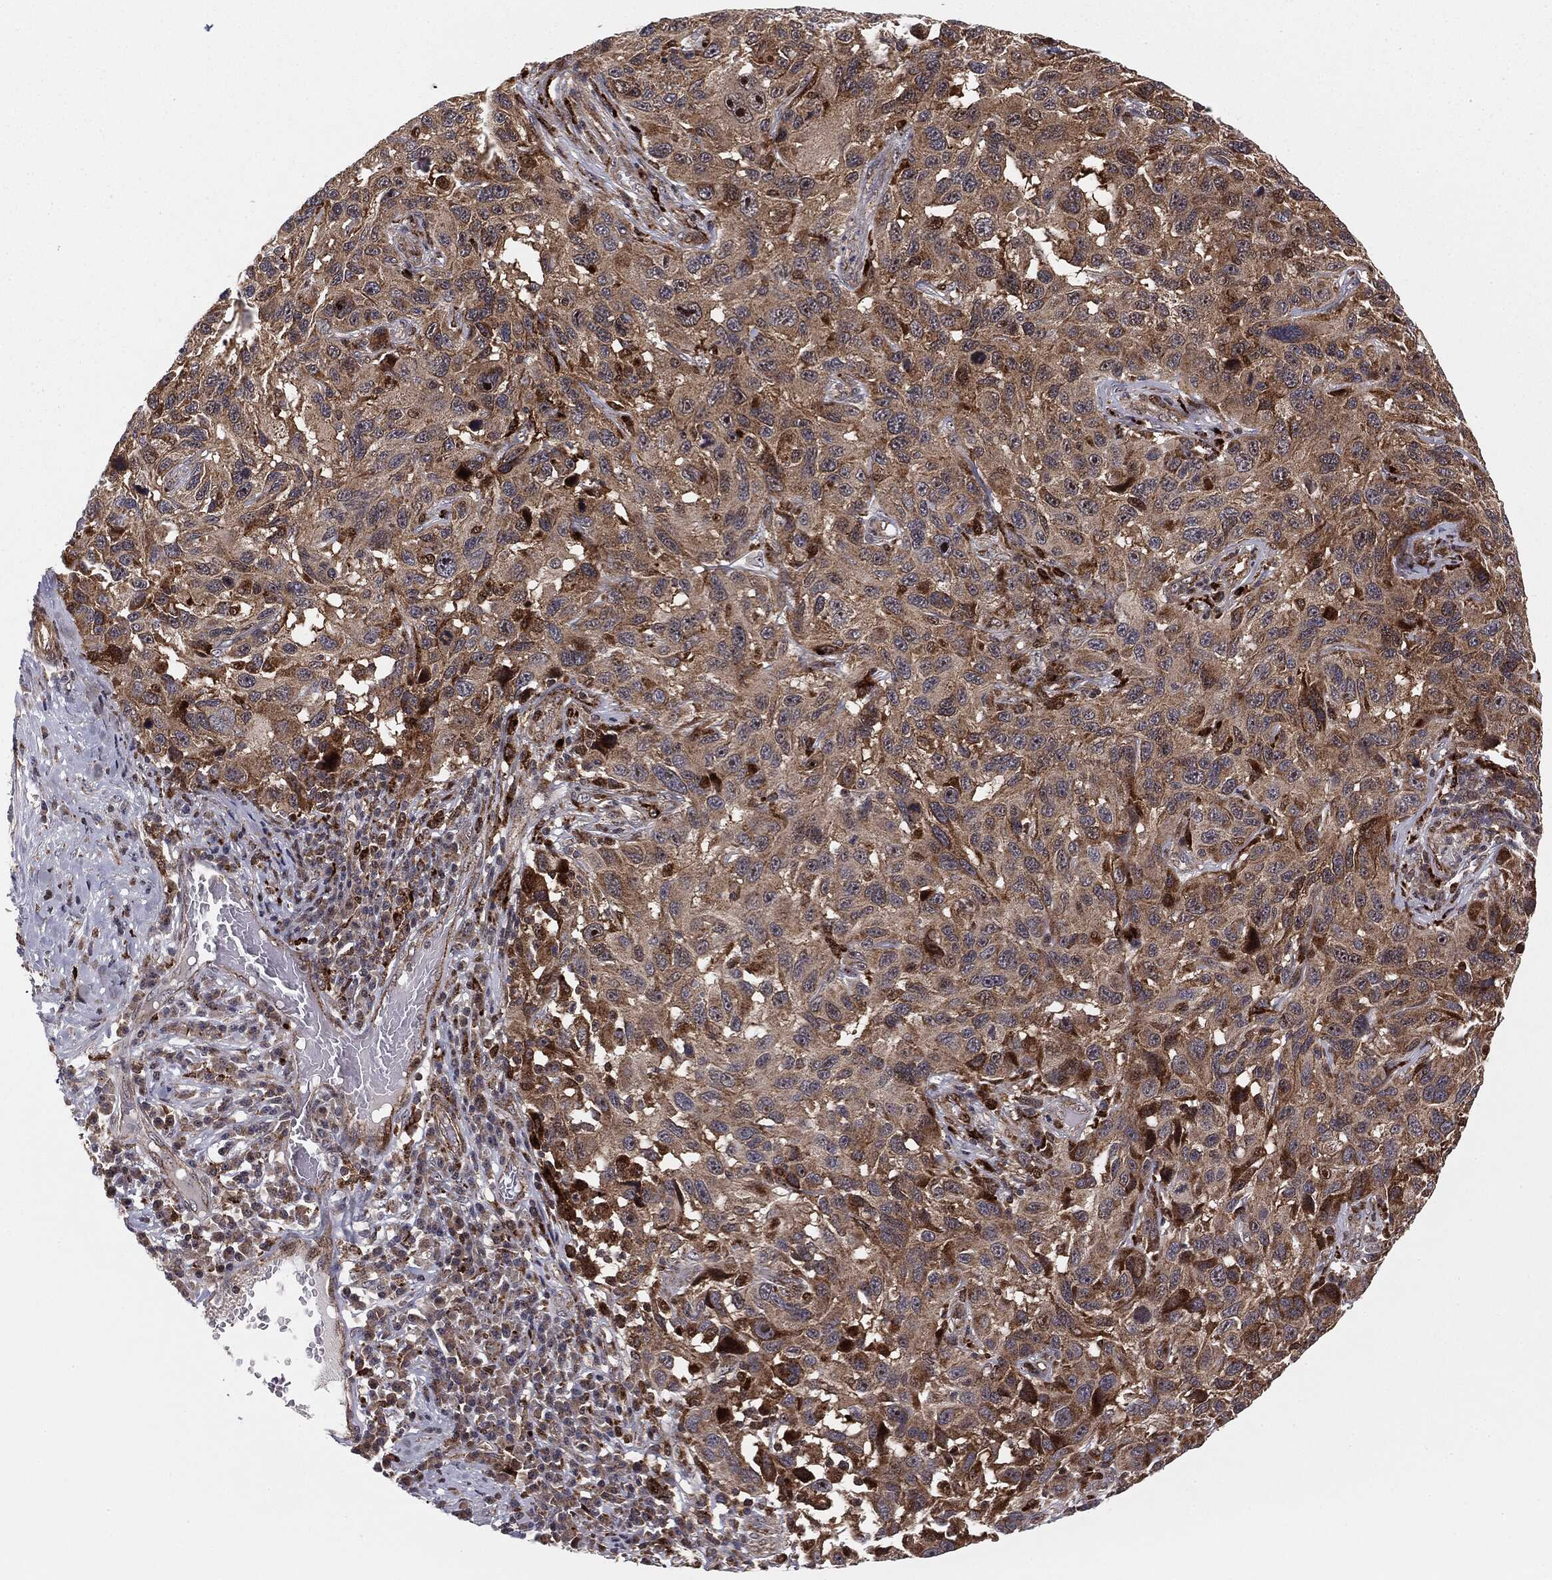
{"staining": {"intensity": "moderate", "quantity": ">75%", "location": "cytoplasmic/membranous"}, "tissue": "melanoma", "cell_type": "Tumor cells", "image_type": "cancer", "snomed": [{"axis": "morphology", "description": "Malignant melanoma, NOS"}, {"axis": "topography", "description": "Skin"}], "caption": "Immunohistochemical staining of human malignant melanoma exhibits moderate cytoplasmic/membranous protein expression in about >75% of tumor cells.", "gene": "PTEN", "patient": {"sex": "male", "age": 53}}